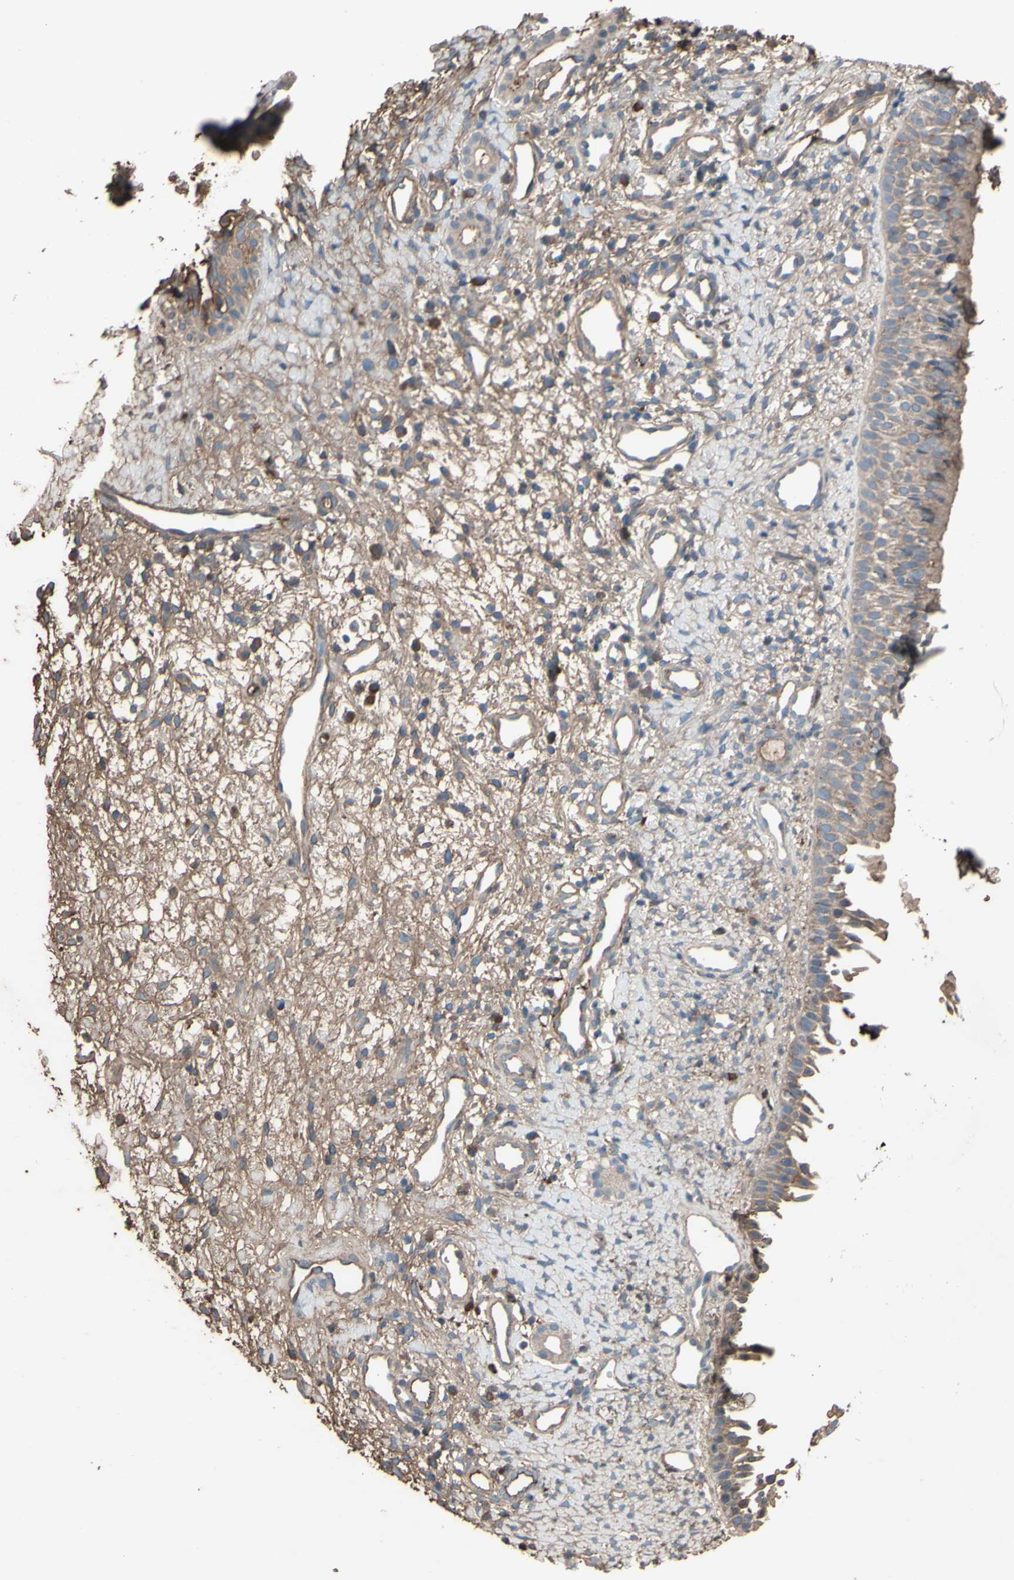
{"staining": {"intensity": "moderate", "quantity": ">75%", "location": "cytoplasmic/membranous"}, "tissue": "nasopharynx", "cell_type": "Respiratory epithelial cells", "image_type": "normal", "snomed": [{"axis": "morphology", "description": "Normal tissue, NOS"}, {"axis": "topography", "description": "Nasopharynx"}], "caption": "Respiratory epithelial cells exhibit moderate cytoplasmic/membranous staining in approximately >75% of cells in normal nasopharynx.", "gene": "PTGDS", "patient": {"sex": "male", "age": 22}}